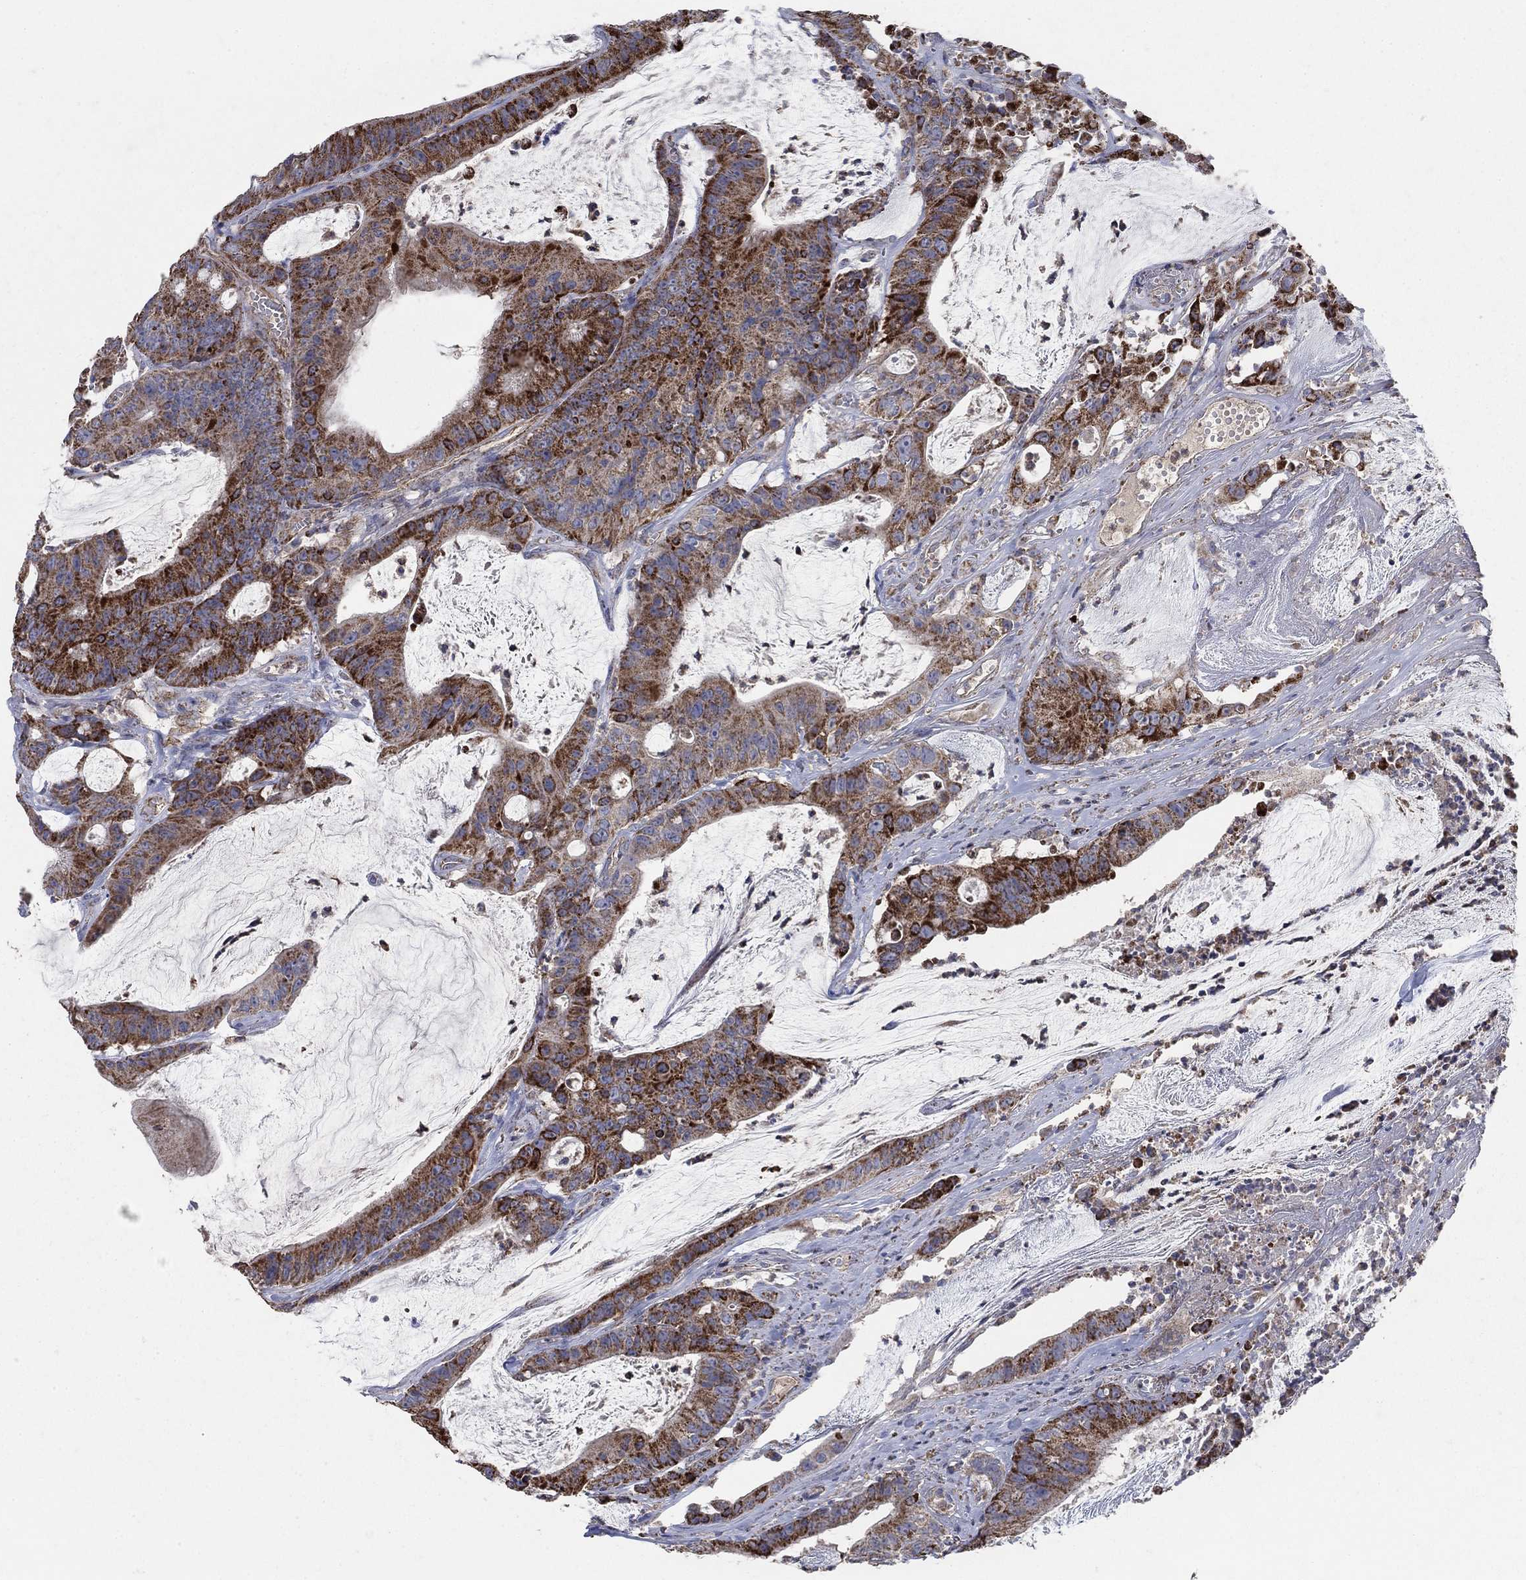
{"staining": {"intensity": "strong", "quantity": "25%-75%", "location": "cytoplasmic/membranous"}, "tissue": "colorectal cancer", "cell_type": "Tumor cells", "image_type": "cancer", "snomed": [{"axis": "morphology", "description": "Adenocarcinoma, NOS"}, {"axis": "topography", "description": "Colon"}], "caption": "Protein expression analysis of human adenocarcinoma (colorectal) reveals strong cytoplasmic/membranous positivity in about 25%-75% of tumor cells. Ihc stains the protein of interest in brown and the nuclei are stained blue.", "gene": "PNPLA2", "patient": {"sex": "female", "age": 69}}